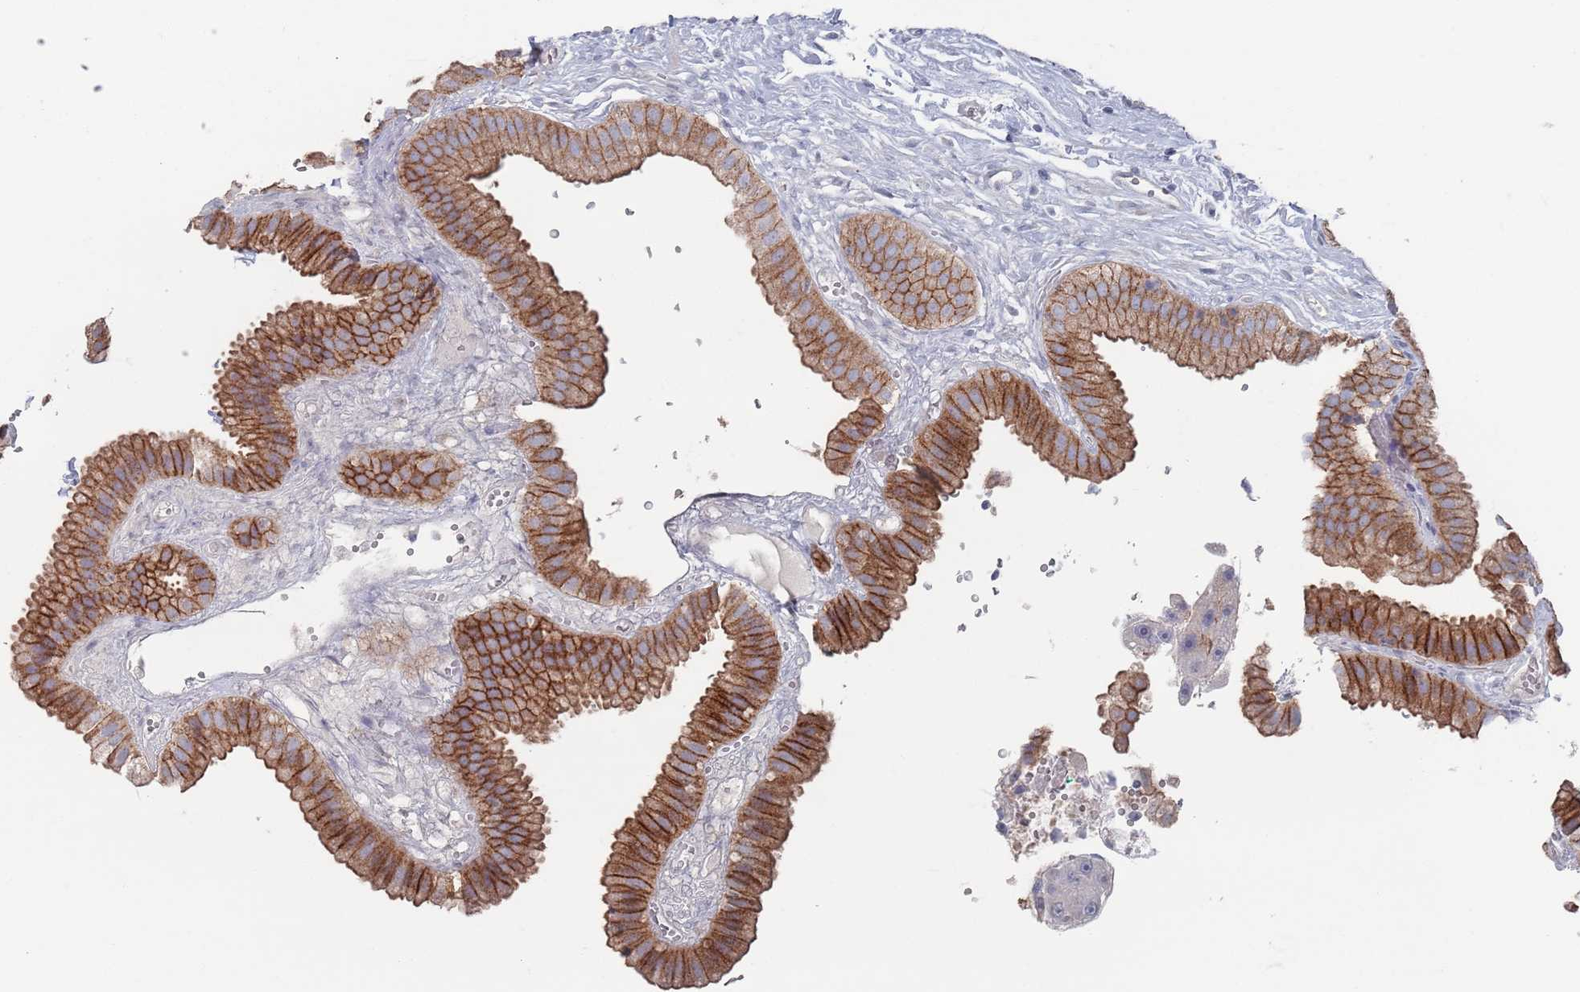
{"staining": {"intensity": "strong", "quantity": ">75%", "location": "cytoplasmic/membranous"}, "tissue": "gallbladder", "cell_type": "Glandular cells", "image_type": "normal", "snomed": [{"axis": "morphology", "description": "Normal tissue, NOS"}, {"axis": "topography", "description": "Gallbladder"}], "caption": "Human gallbladder stained with a brown dye displays strong cytoplasmic/membranous positive staining in about >75% of glandular cells.", "gene": "PROM2", "patient": {"sex": "female", "age": 61}}